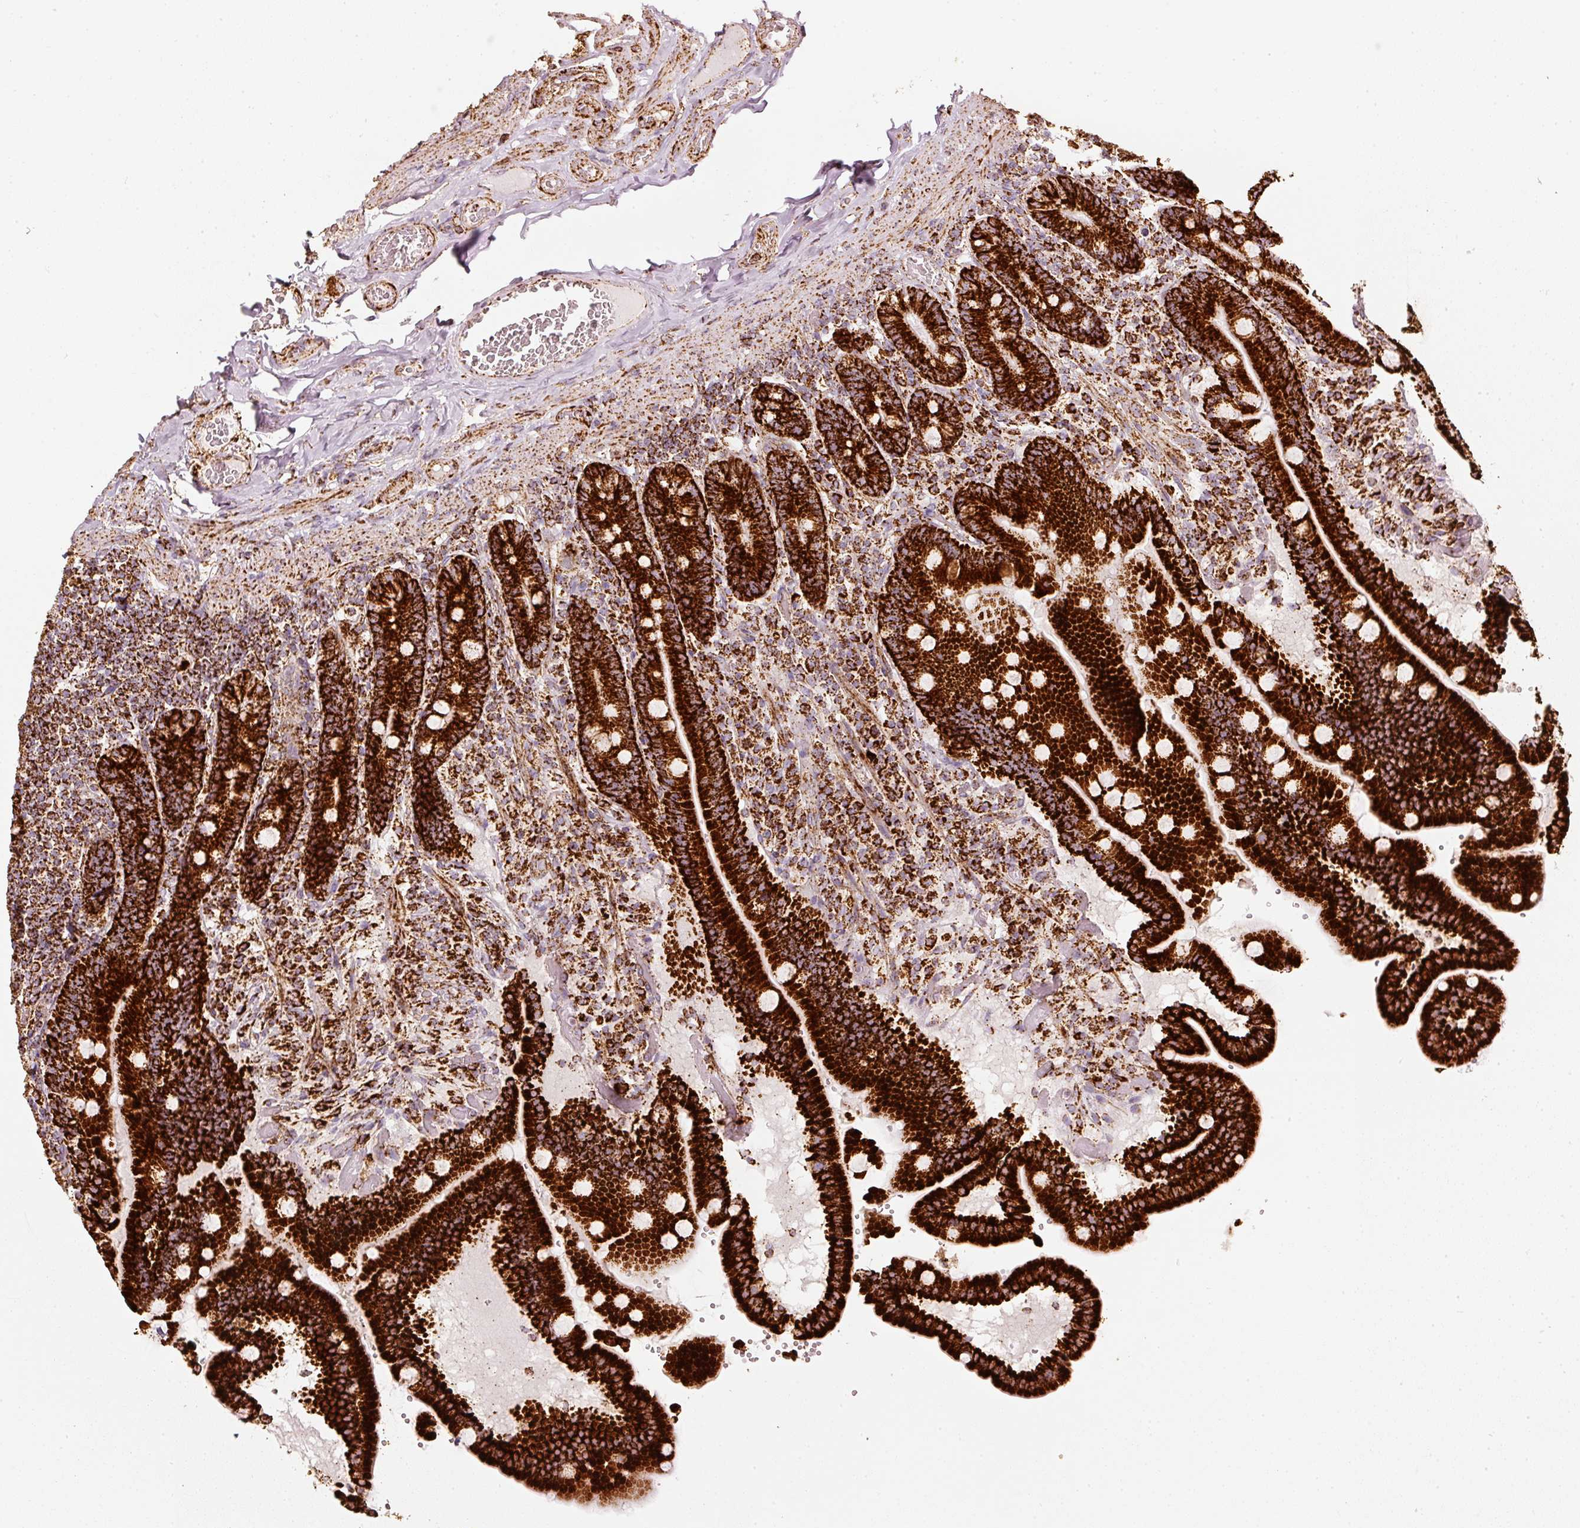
{"staining": {"intensity": "strong", "quantity": ">75%", "location": "cytoplasmic/membranous"}, "tissue": "duodenum", "cell_type": "Glandular cells", "image_type": "normal", "snomed": [{"axis": "morphology", "description": "Normal tissue, NOS"}, {"axis": "topography", "description": "Duodenum"}], "caption": "An image showing strong cytoplasmic/membranous expression in about >75% of glandular cells in benign duodenum, as visualized by brown immunohistochemical staining.", "gene": "UQCRC1", "patient": {"sex": "female", "age": 62}}